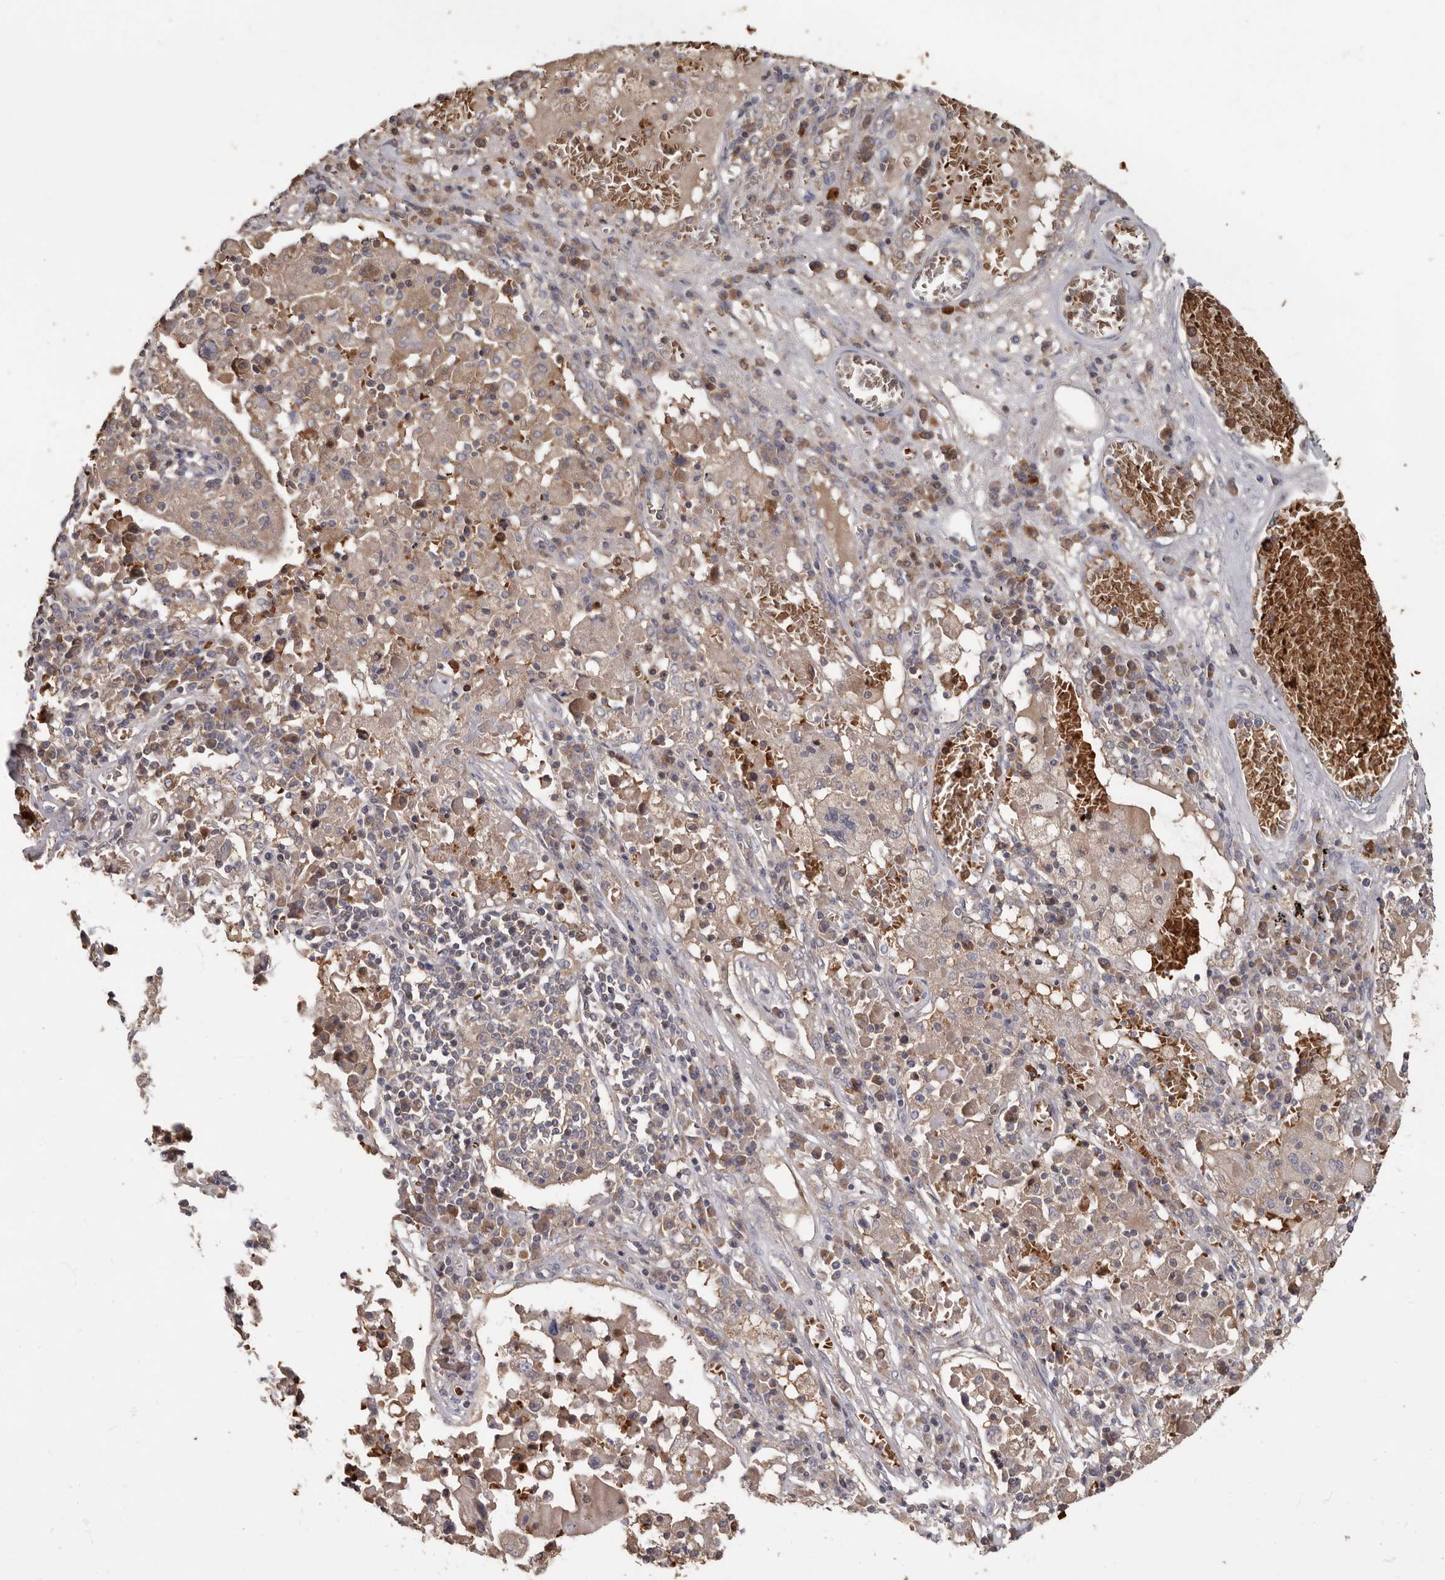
{"staining": {"intensity": "weak", "quantity": "25%-75%", "location": "cytoplasmic/membranous"}, "tissue": "lung cancer", "cell_type": "Tumor cells", "image_type": "cancer", "snomed": [{"axis": "morphology", "description": "Squamous cell carcinoma, NOS"}, {"axis": "topography", "description": "Lung"}], "caption": "Lung cancer tissue reveals weak cytoplasmic/membranous staining in approximately 25%-75% of tumor cells, visualized by immunohistochemistry. (DAB IHC, brown staining for protein, blue staining for nuclei).", "gene": "KIF26B", "patient": {"sex": "male", "age": 65}}